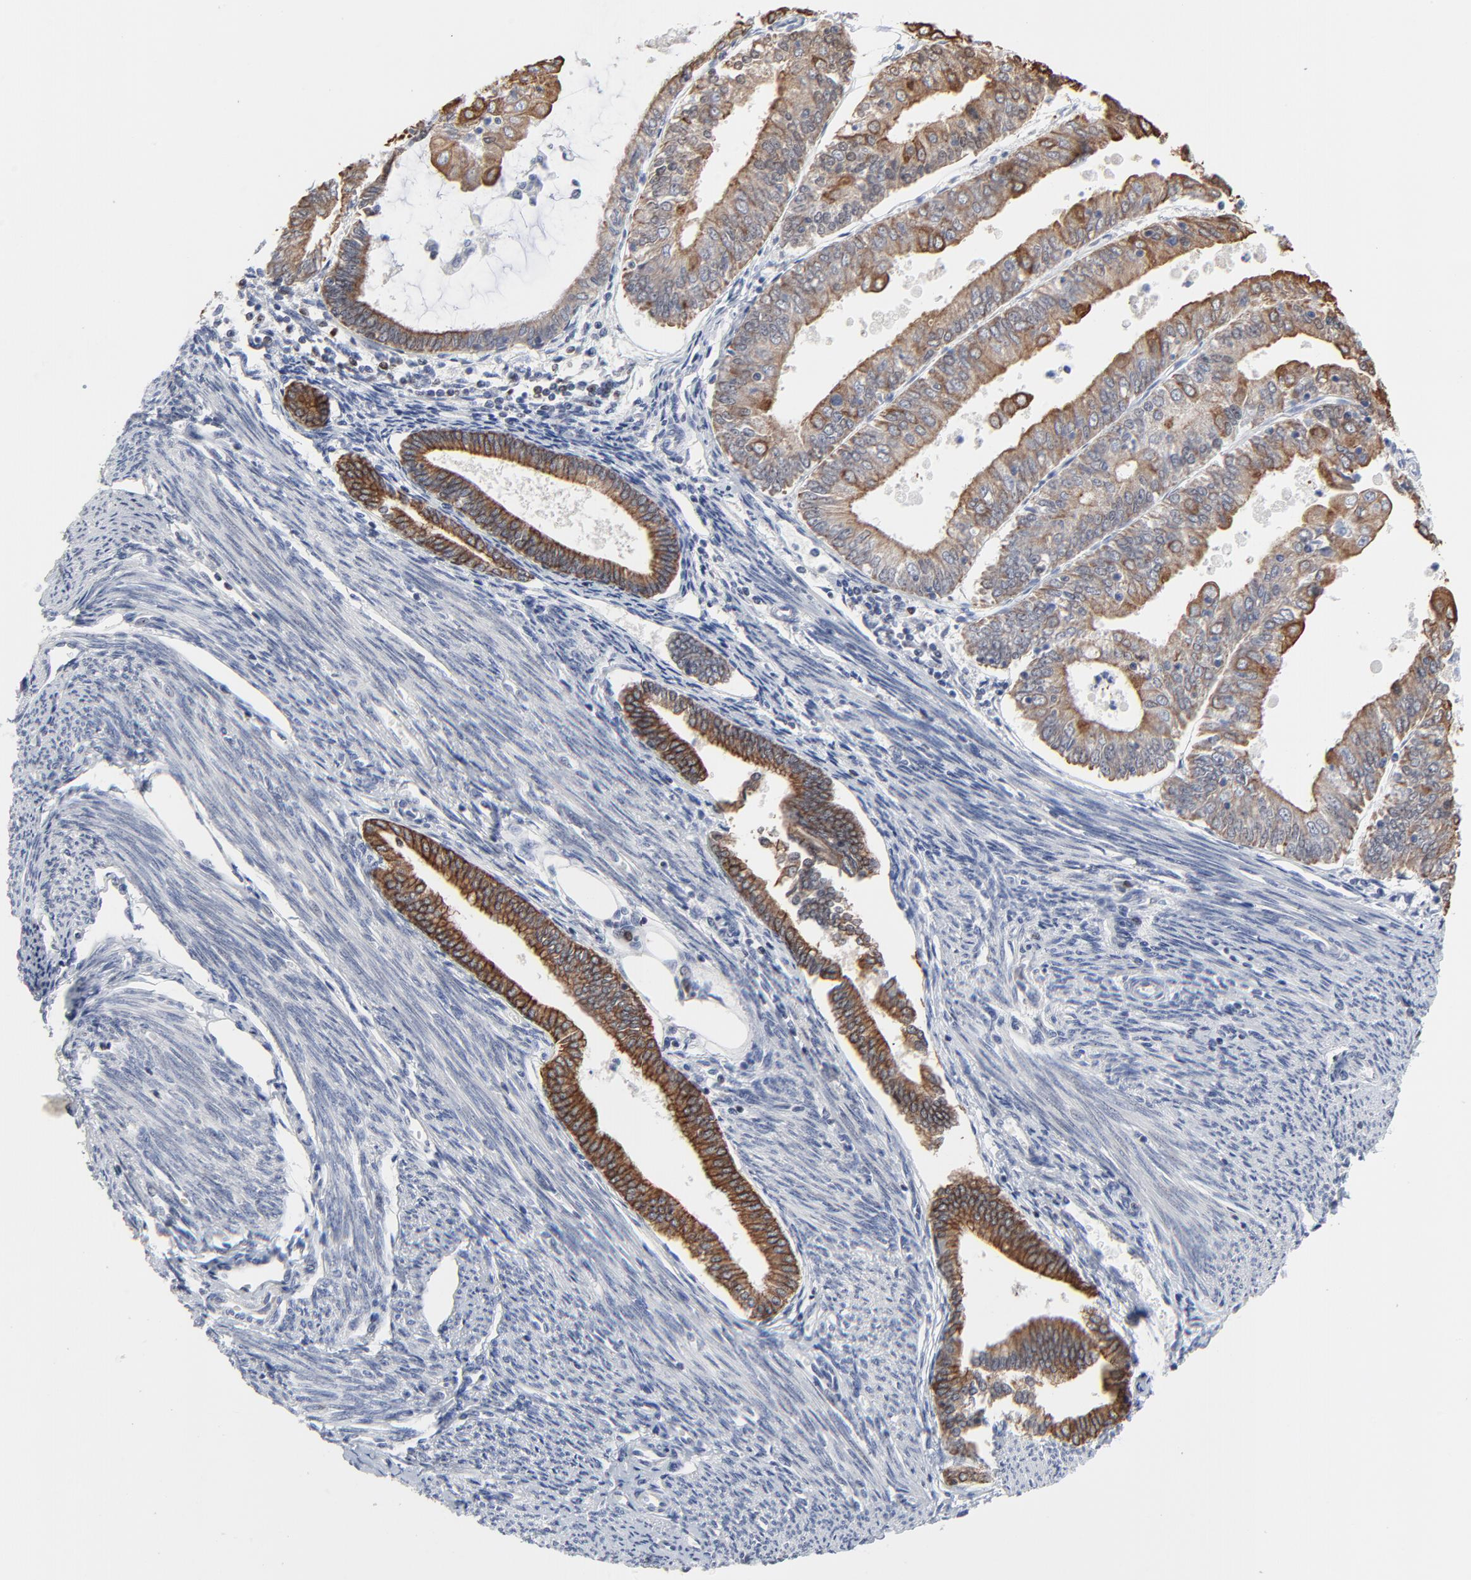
{"staining": {"intensity": "moderate", "quantity": ">75%", "location": "cytoplasmic/membranous"}, "tissue": "endometrial cancer", "cell_type": "Tumor cells", "image_type": "cancer", "snomed": [{"axis": "morphology", "description": "Adenocarcinoma, NOS"}, {"axis": "topography", "description": "Endometrium"}], "caption": "IHC micrograph of neoplastic tissue: human adenocarcinoma (endometrial) stained using immunohistochemistry exhibits medium levels of moderate protein expression localized specifically in the cytoplasmic/membranous of tumor cells, appearing as a cytoplasmic/membranous brown color.", "gene": "LNX1", "patient": {"sex": "female", "age": 79}}